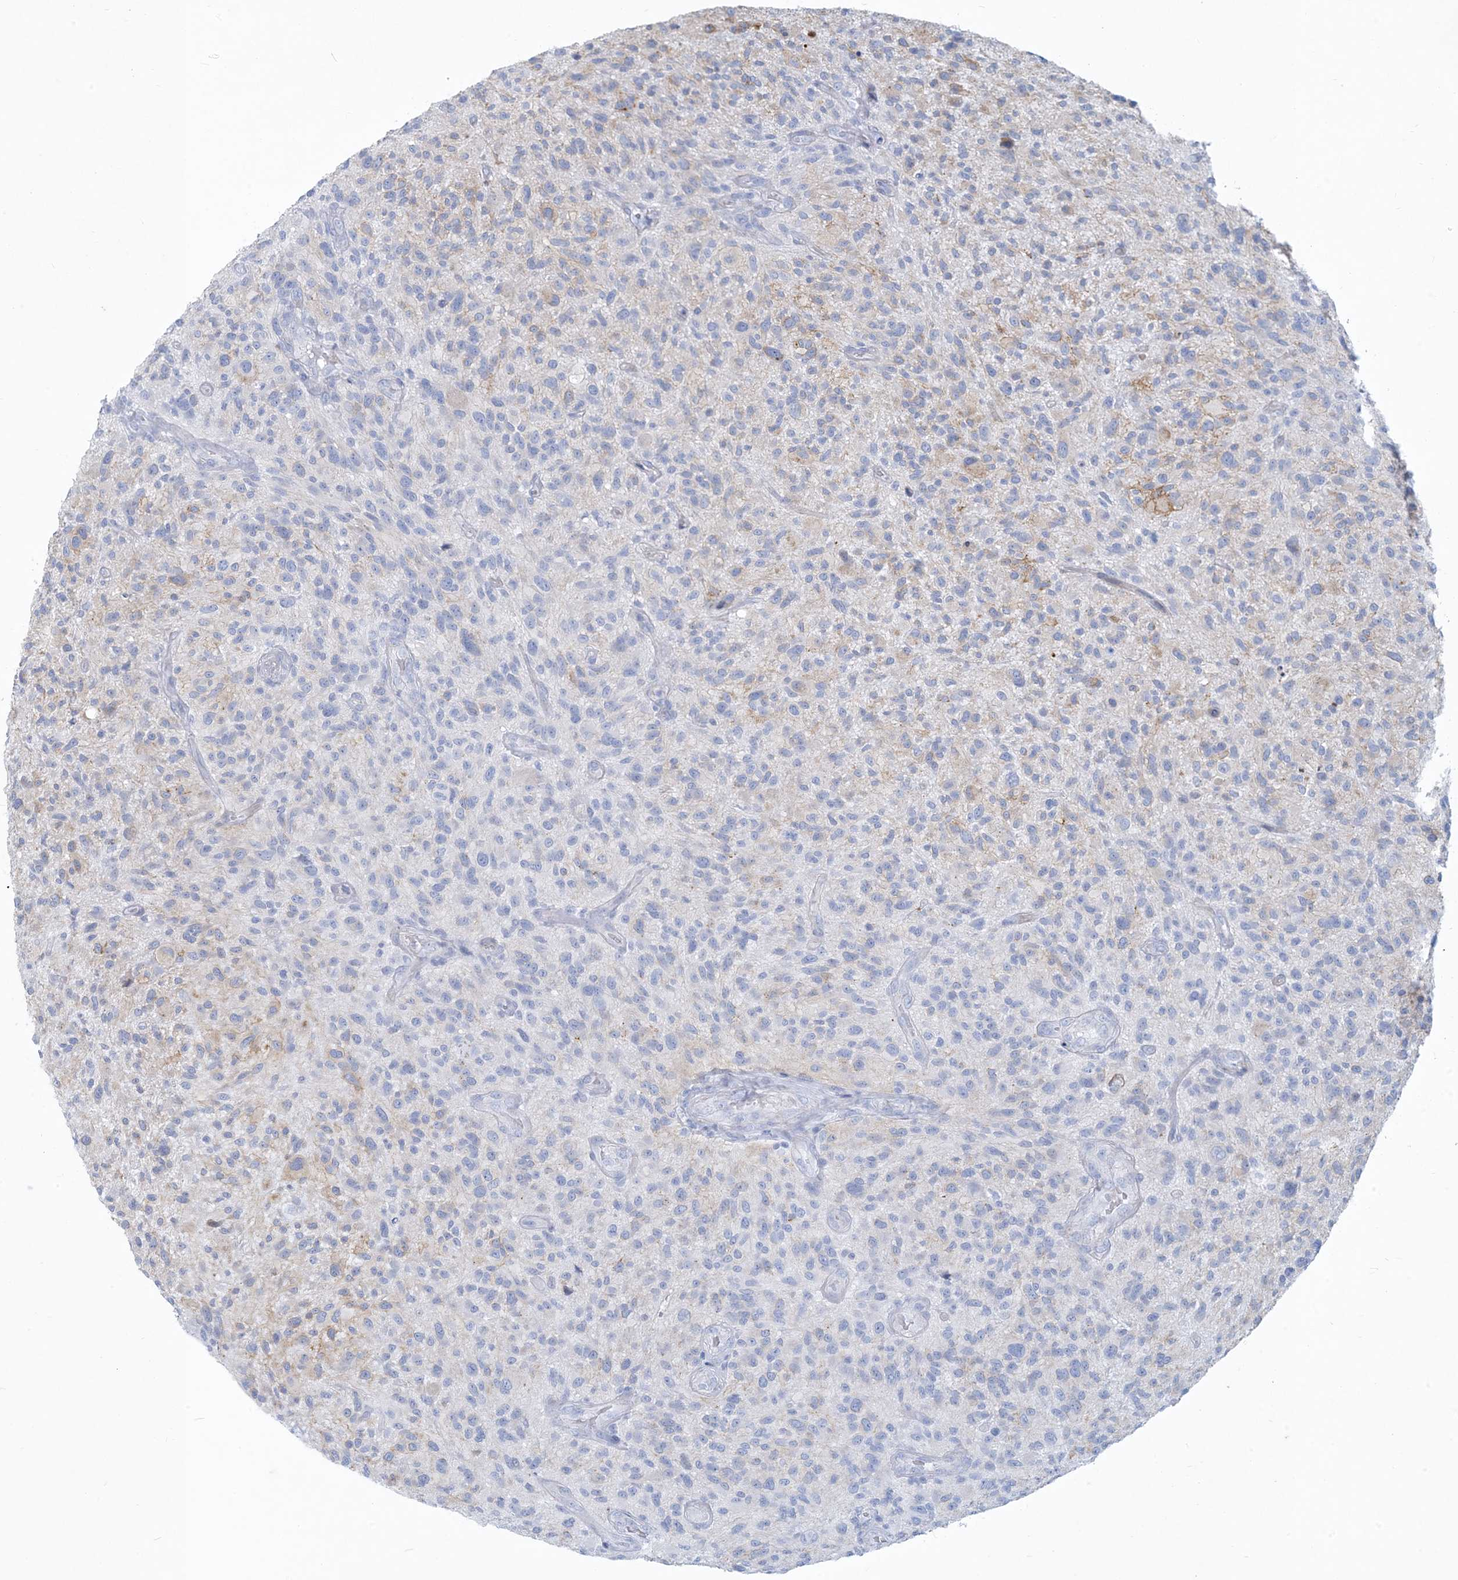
{"staining": {"intensity": "negative", "quantity": "none", "location": "none"}, "tissue": "glioma", "cell_type": "Tumor cells", "image_type": "cancer", "snomed": [{"axis": "morphology", "description": "Glioma, malignant, High grade"}, {"axis": "topography", "description": "Brain"}], "caption": "DAB immunohistochemical staining of human glioma displays no significant staining in tumor cells.", "gene": "MOXD1", "patient": {"sex": "male", "age": 47}}